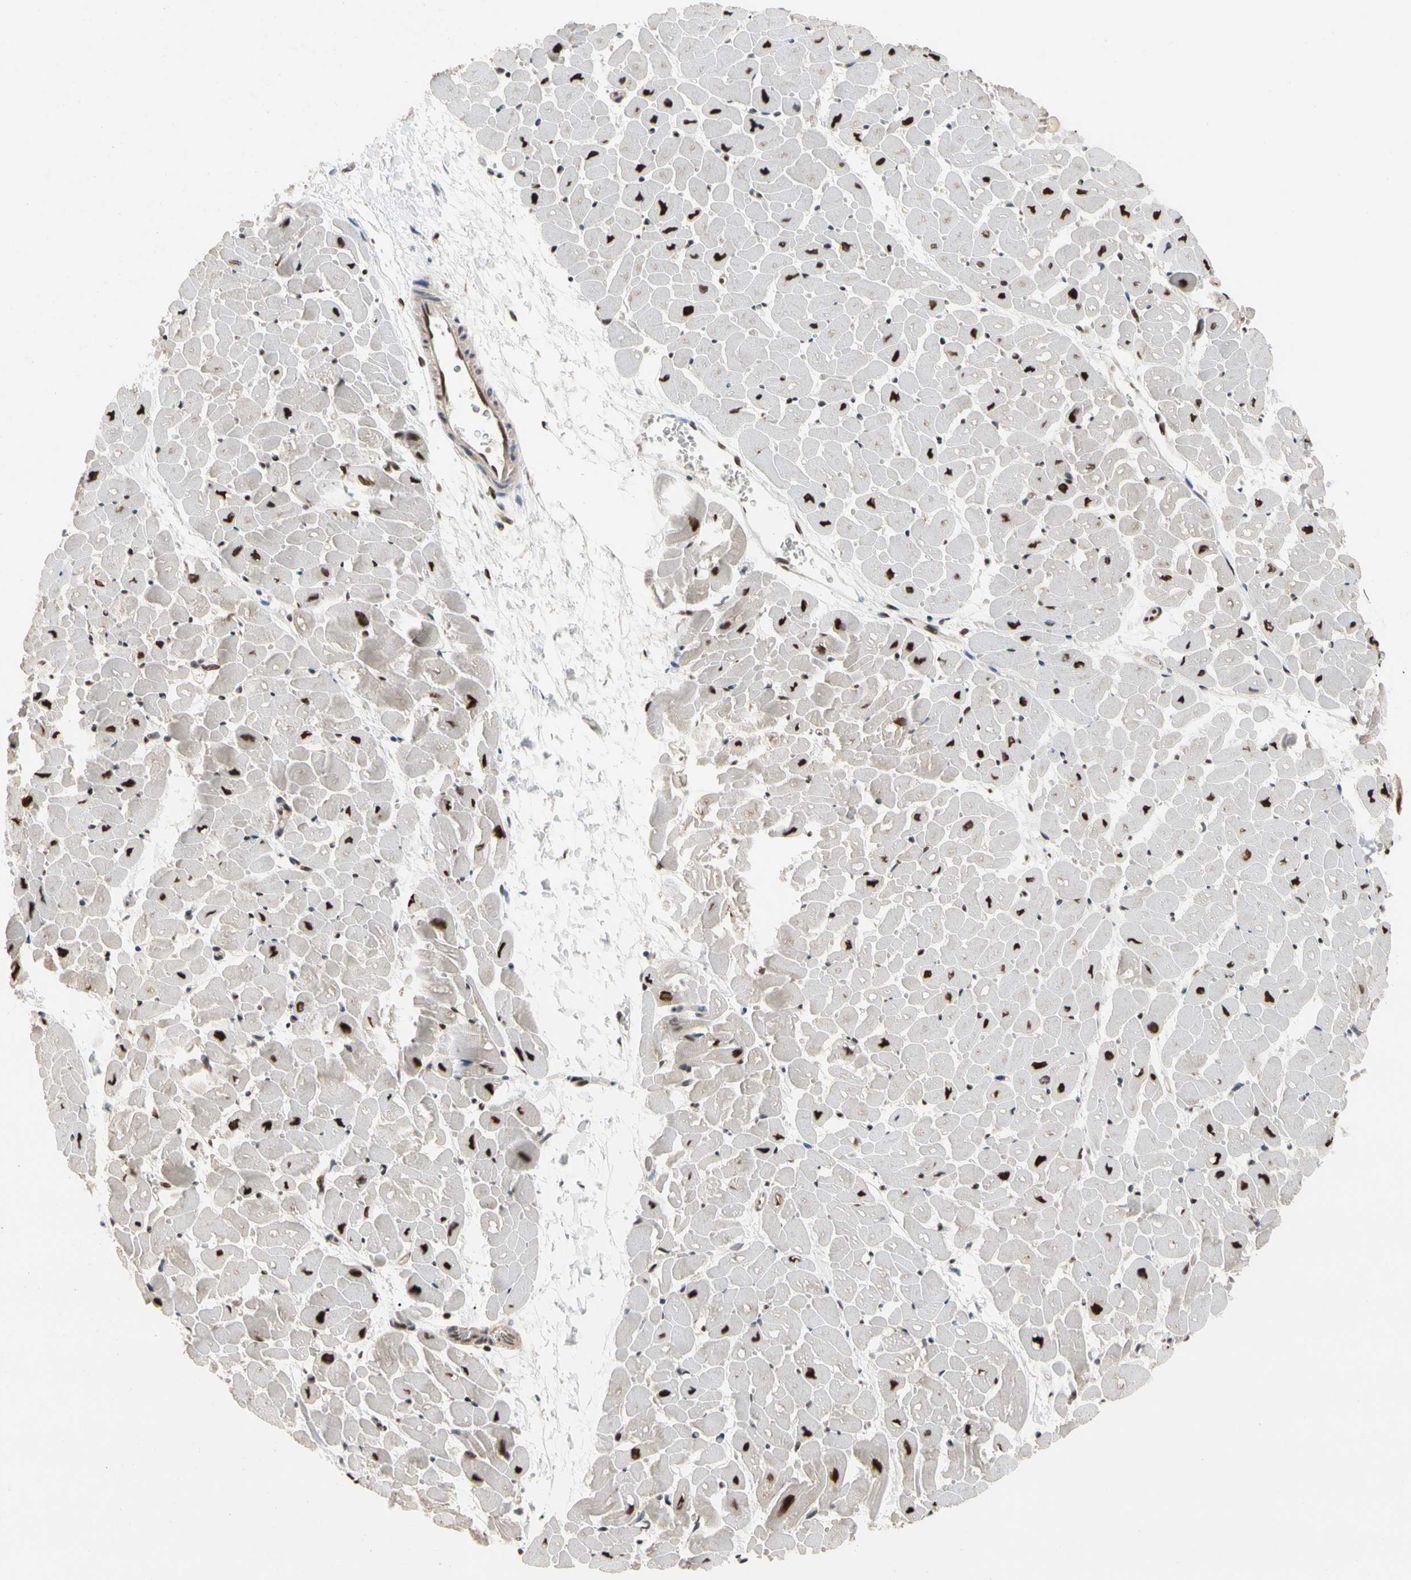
{"staining": {"intensity": "strong", "quantity": ">75%", "location": "nuclear"}, "tissue": "heart muscle", "cell_type": "Cardiomyocytes", "image_type": "normal", "snomed": [{"axis": "morphology", "description": "Normal tissue, NOS"}, {"axis": "topography", "description": "Heart"}], "caption": "Heart muscle stained for a protein reveals strong nuclear positivity in cardiomyocytes.", "gene": "FAM98B", "patient": {"sex": "male", "age": 45}}